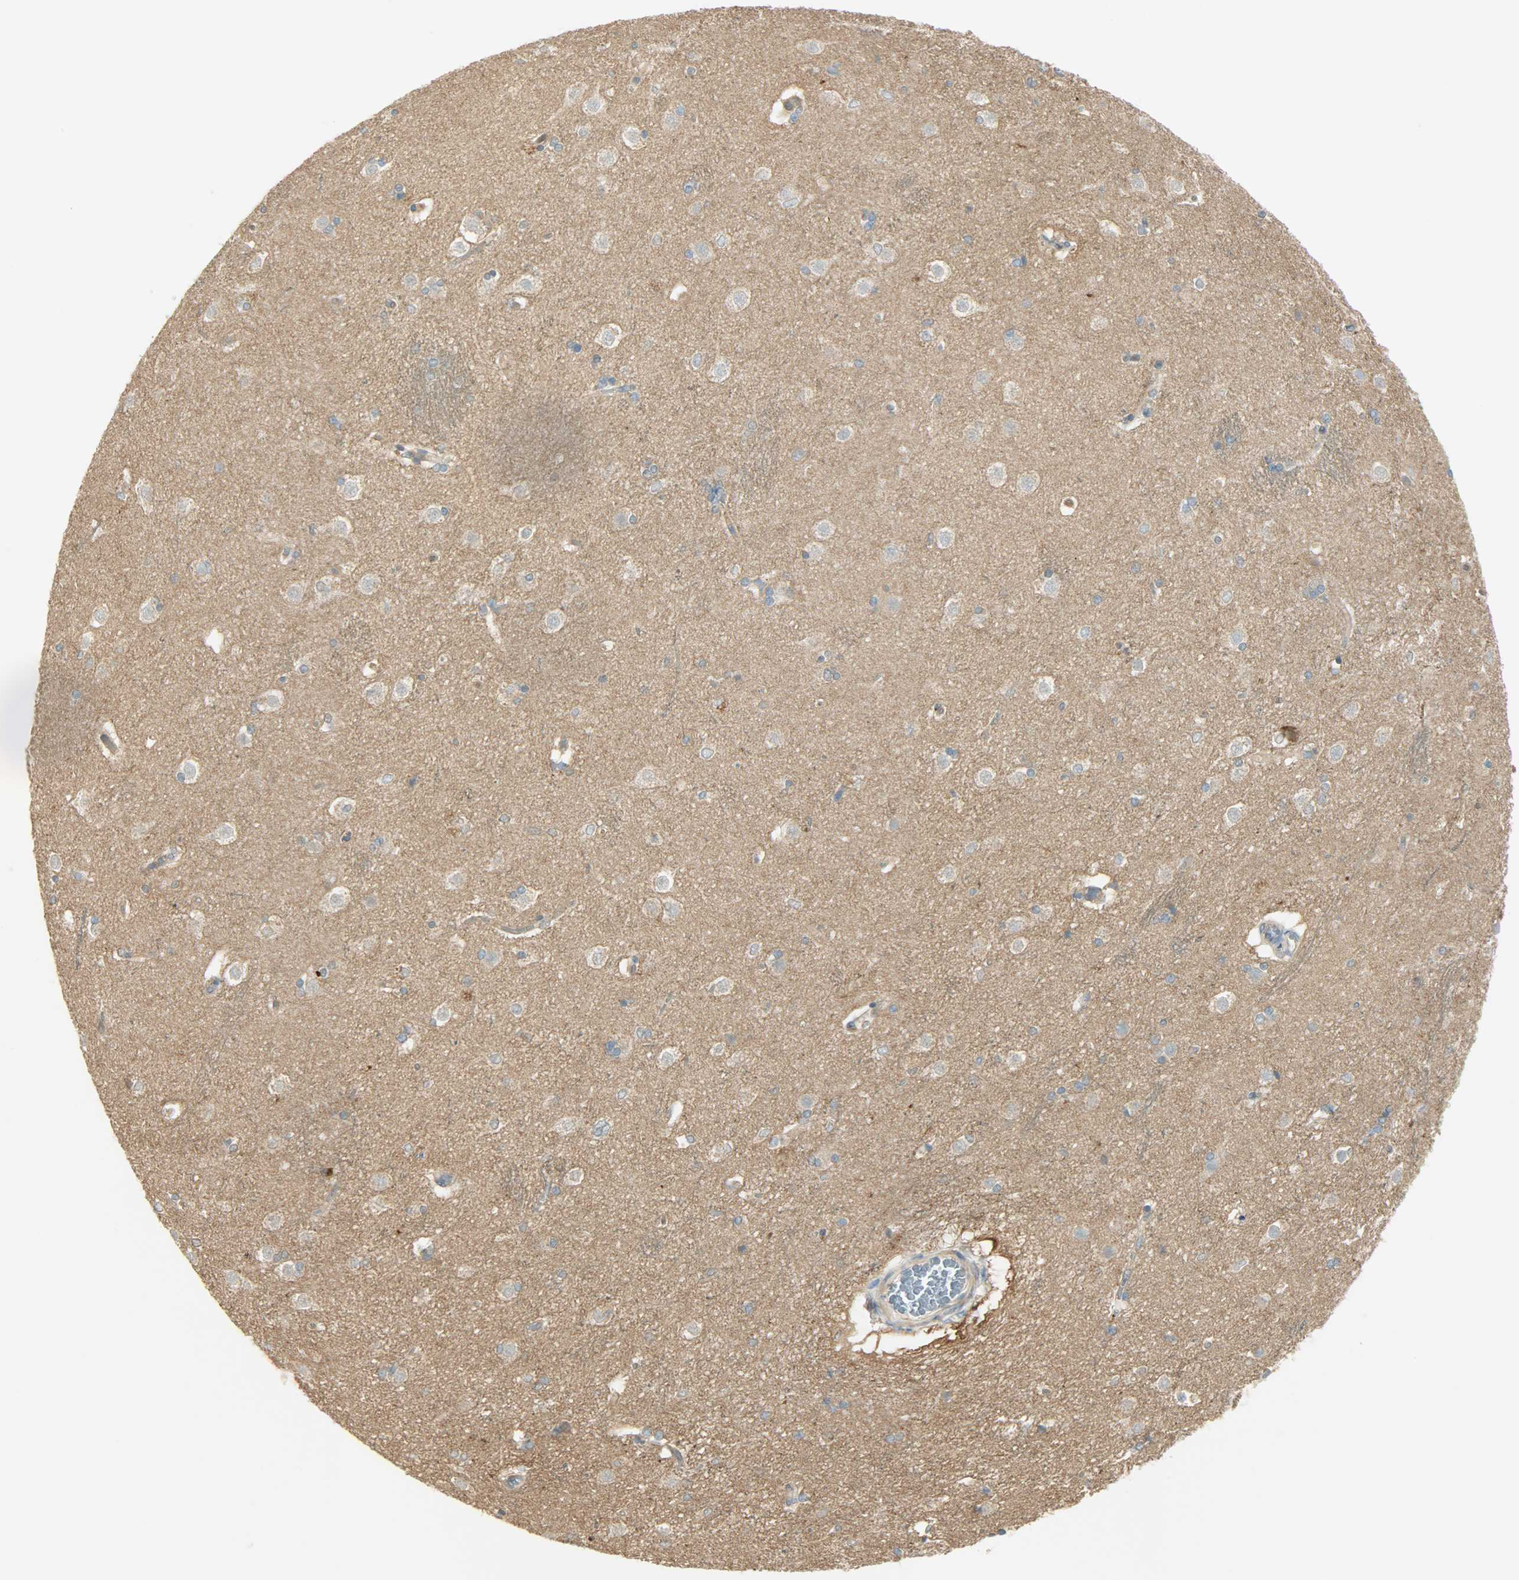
{"staining": {"intensity": "moderate", "quantity": ">75%", "location": "cytoplasmic/membranous"}, "tissue": "caudate", "cell_type": "Glial cells", "image_type": "normal", "snomed": [{"axis": "morphology", "description": "Normal tissue, NOS"}, {"axis": "topography", "description": "Lateral ventricle wall"}], "caption": "Glial cells show medium levels of moderate cytoplasmic/membranous expression in approximately >75% of cells in normal caudate. The protein is shown in brown color, while the nuclei are stained blue.", "gene": "TSC22D2", "patient": {"sex": "female", "age": 19}}